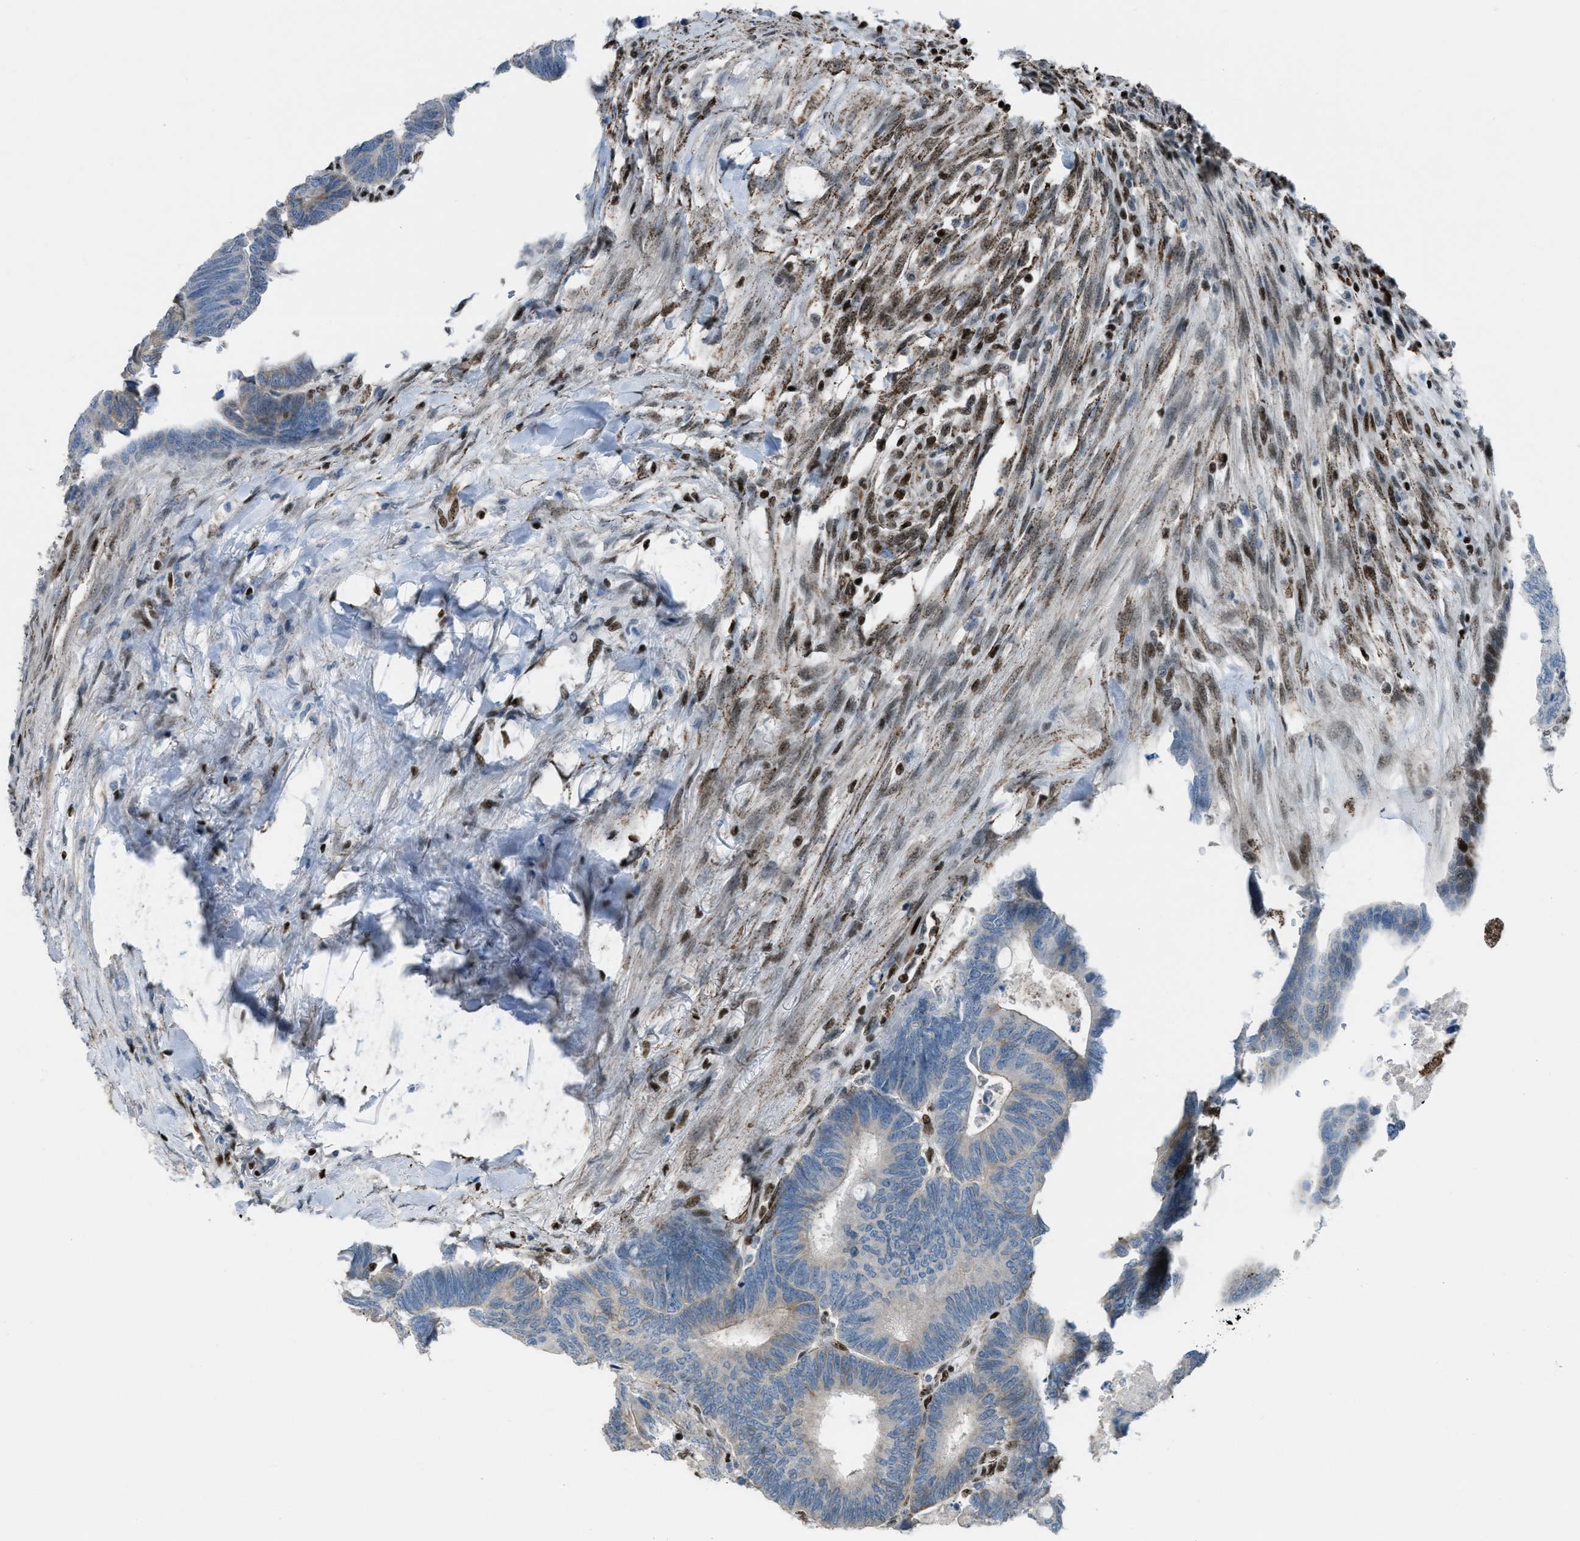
{"staining": {"intensity": "negative", "quantity": "none", "location": "none"}, "tissue": "colorectal cancer", "cell_type": "Tumor cells", "image_type": "cancer", "snomed": [{"axis": "morphology", "description": "Normal tissue, NOS"}, {"axis": "morphology", "description": "Adenocarcinoma, NOS"}, {"axis": "topography", "description": "Rectum"}, {"axis": "topography", "description": "Peripheral nerve tissue"}], "caption": "Histopathology image shows no protein expression in tumor cells of colorectal adenocarcinoma tissue.", "gene": "SLFN5", "patient": {"sex": "male", "age": 92}}